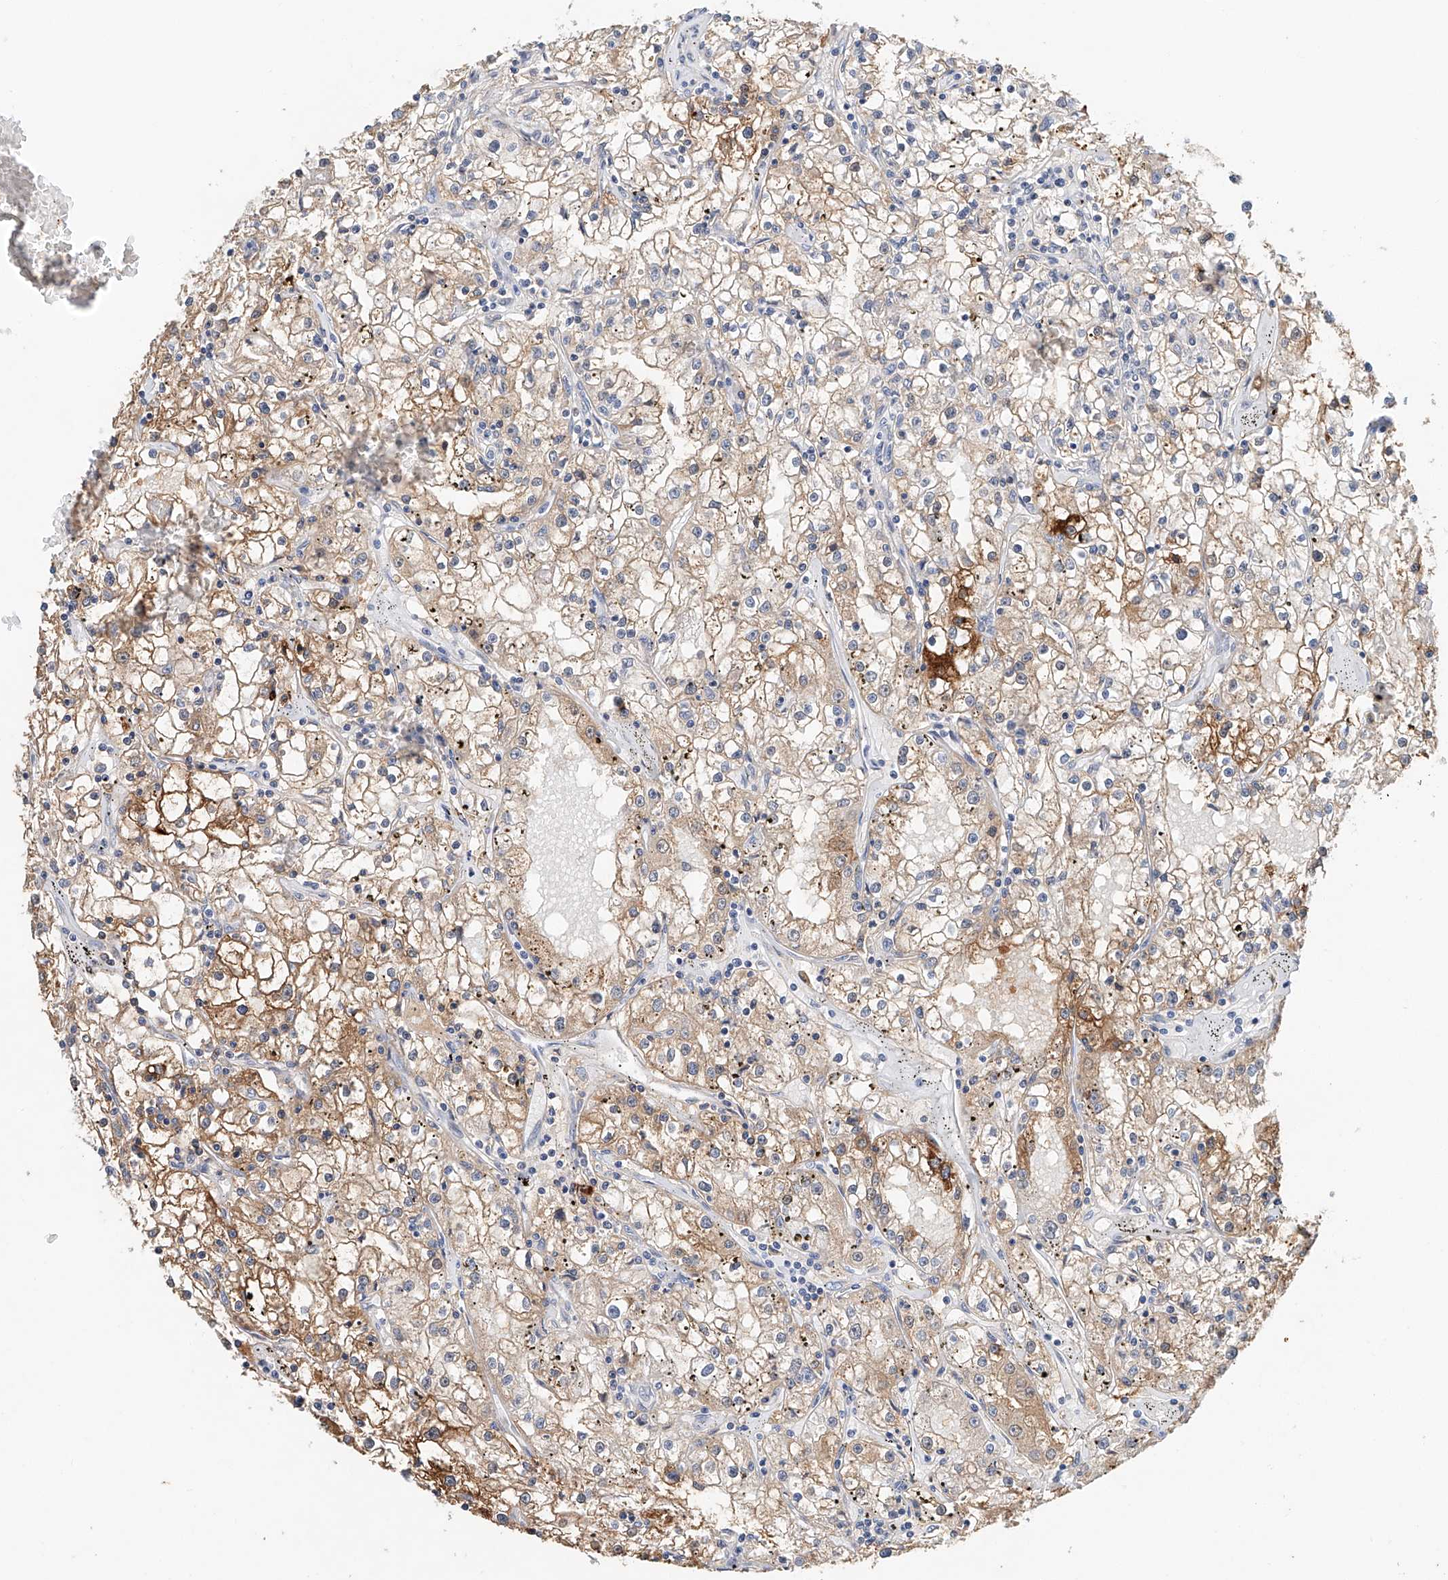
{"staining": {"intensity": "moderate", "quantity": "25%-75%", "location": "cytoplasmic/membranous"}, "tissue": "renal cancer", "cell_type": "Tumor cells", "image_type": "cancer", "snomed": [{"axis": "morphology", "description": "Adenocarcinoma, NOS"}, {"axis": "topography", "description": "Kidney"}], "caption": "Immunohistochemical staining of renal cancer (adenocarcinoma) shows medium levels of moderate cytoplasmic/membranous protein positivity in approximately 25%-75% of tumor cells. The protein of interest is stained brown, and the nuclei are stained in blue (DAB (3,3'-diaminobenzidine) IHC with brightfield microscopy, high magnification).", "gene": "CTDP1", "patient": {"sex": "male", "age": 56}}